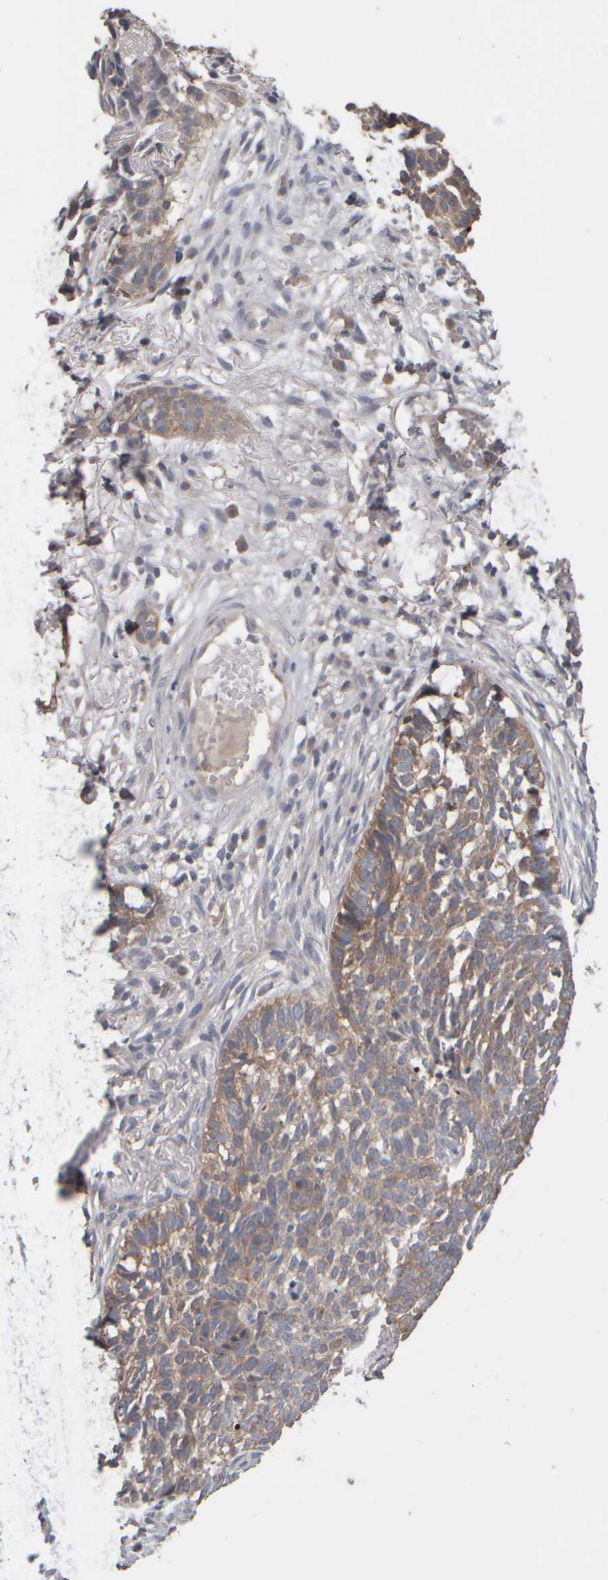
{"staining": {"intensity": "weak", "quantity": ">75%", "location": "cytoplasmic/membranous"}, "tissue": "skin cancer", "cell_type": "Tumor cells", "image_type": "cancer", "snomed": [{"axis": "morphology", "description": "Basal cell carcinoma"}, {"axis": "topography", "description": "Skin"}], "caption": "Brown immunohistochemical staining in basal cell carcinoma (skin) displays weak cytoplasmic/membranous expression in approximately >75% of tumor cells.", "gene": "EPHX2", "patient": {"sex": "male", "age": 85}}